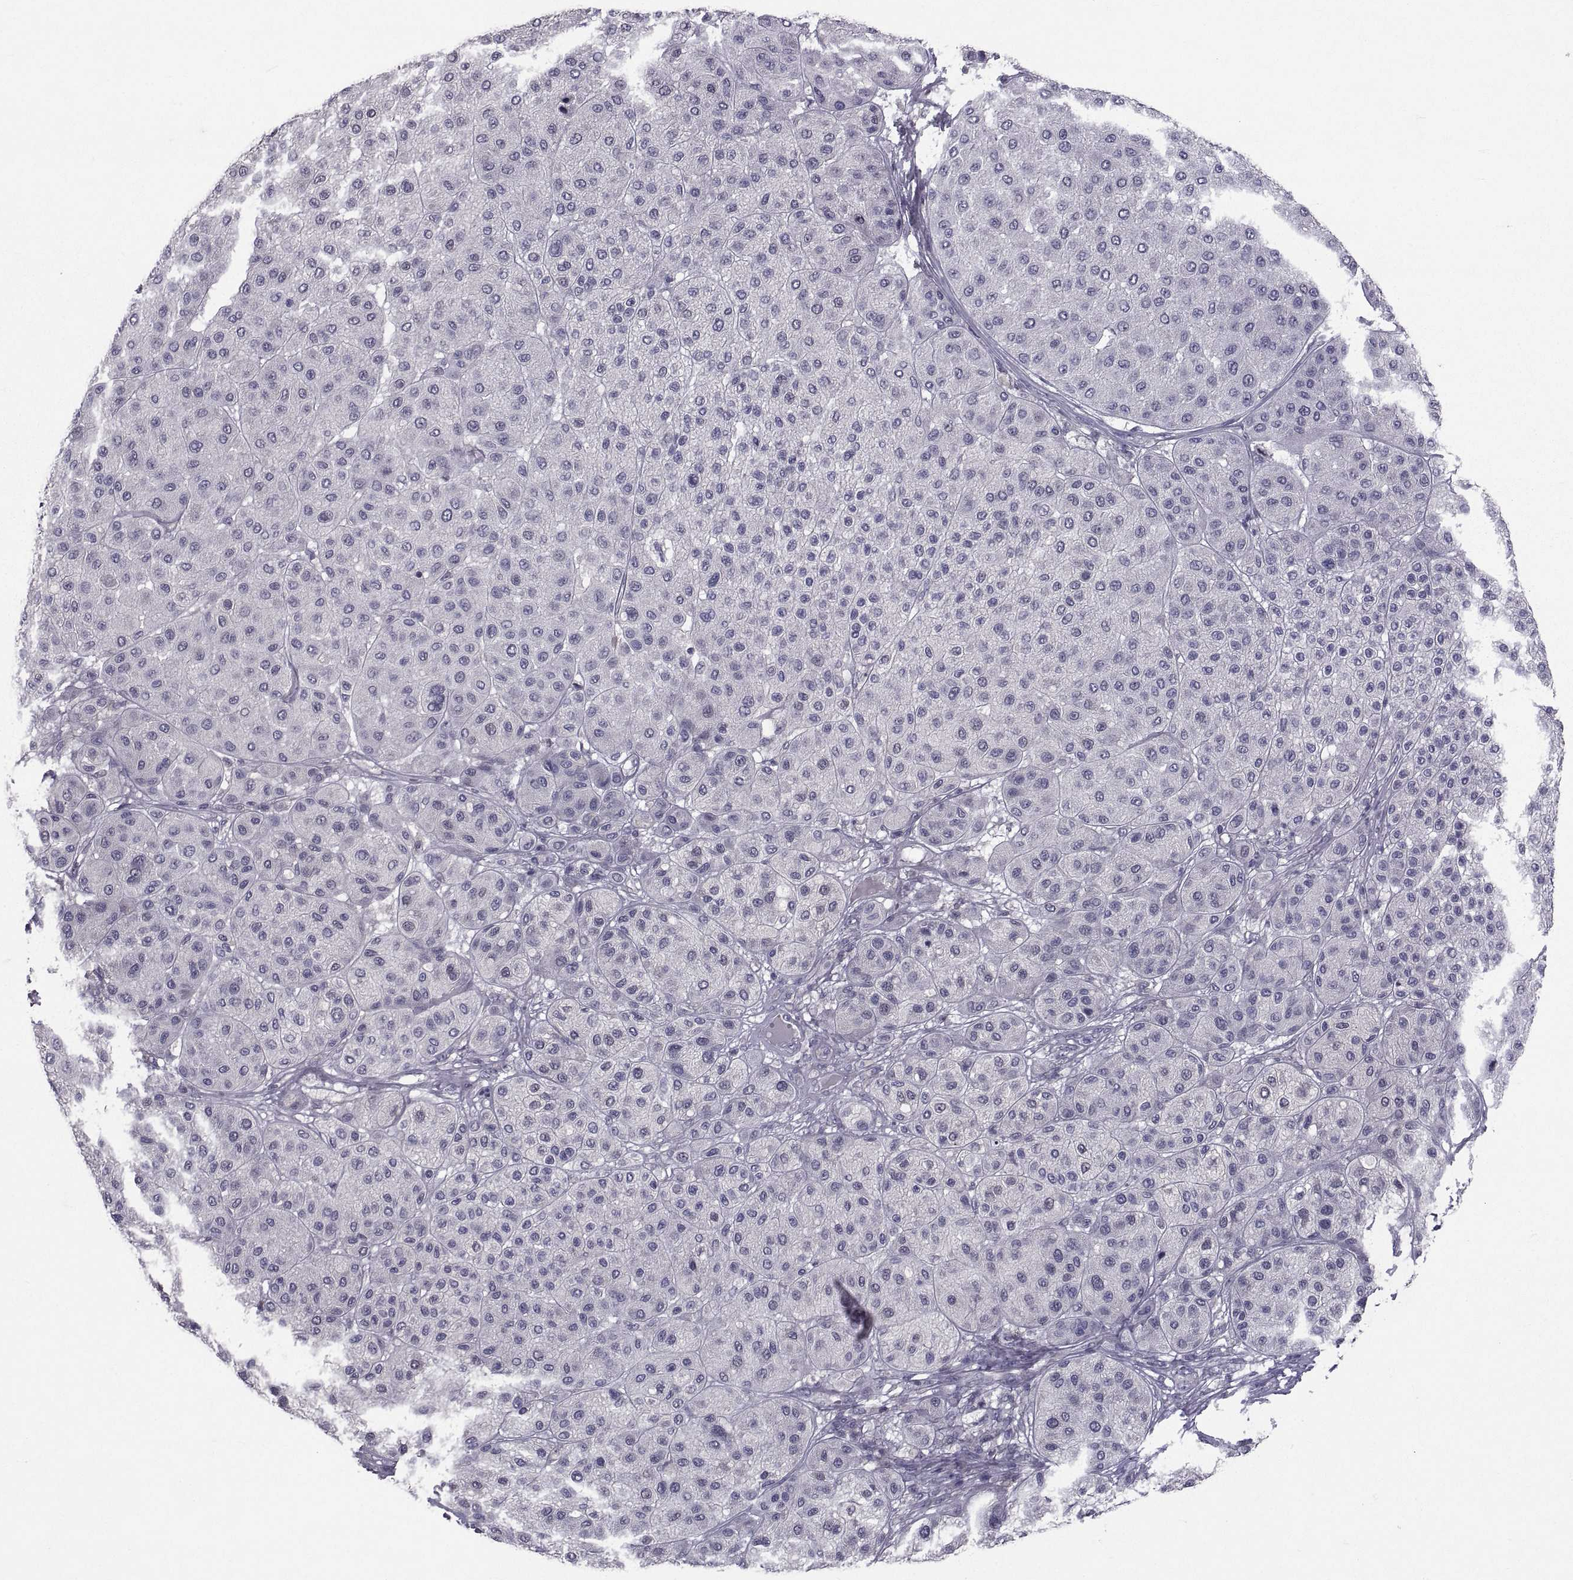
{"staining": {"intensity": "negative", "quantity": "none", "location": "none"}, "tissue": "melanoma", "cell_type": "Tumor cells", "image_type": "cancer", "snomed": [{"axis": "morphology", "description": "Malignant melanoma, Metastatic site"}, {"axis": "topography", "description": "Smooth muscle"}], "caption": "Immunohistochemistry (IHC) image of neoplastic tissue: human melanoma stained with DAB (3,3'-diaminobenzidine) reveals no significant protein expression in tumor cells.", "gene": "NPTX2", "patient": {"sex": "male", "age": 41}}